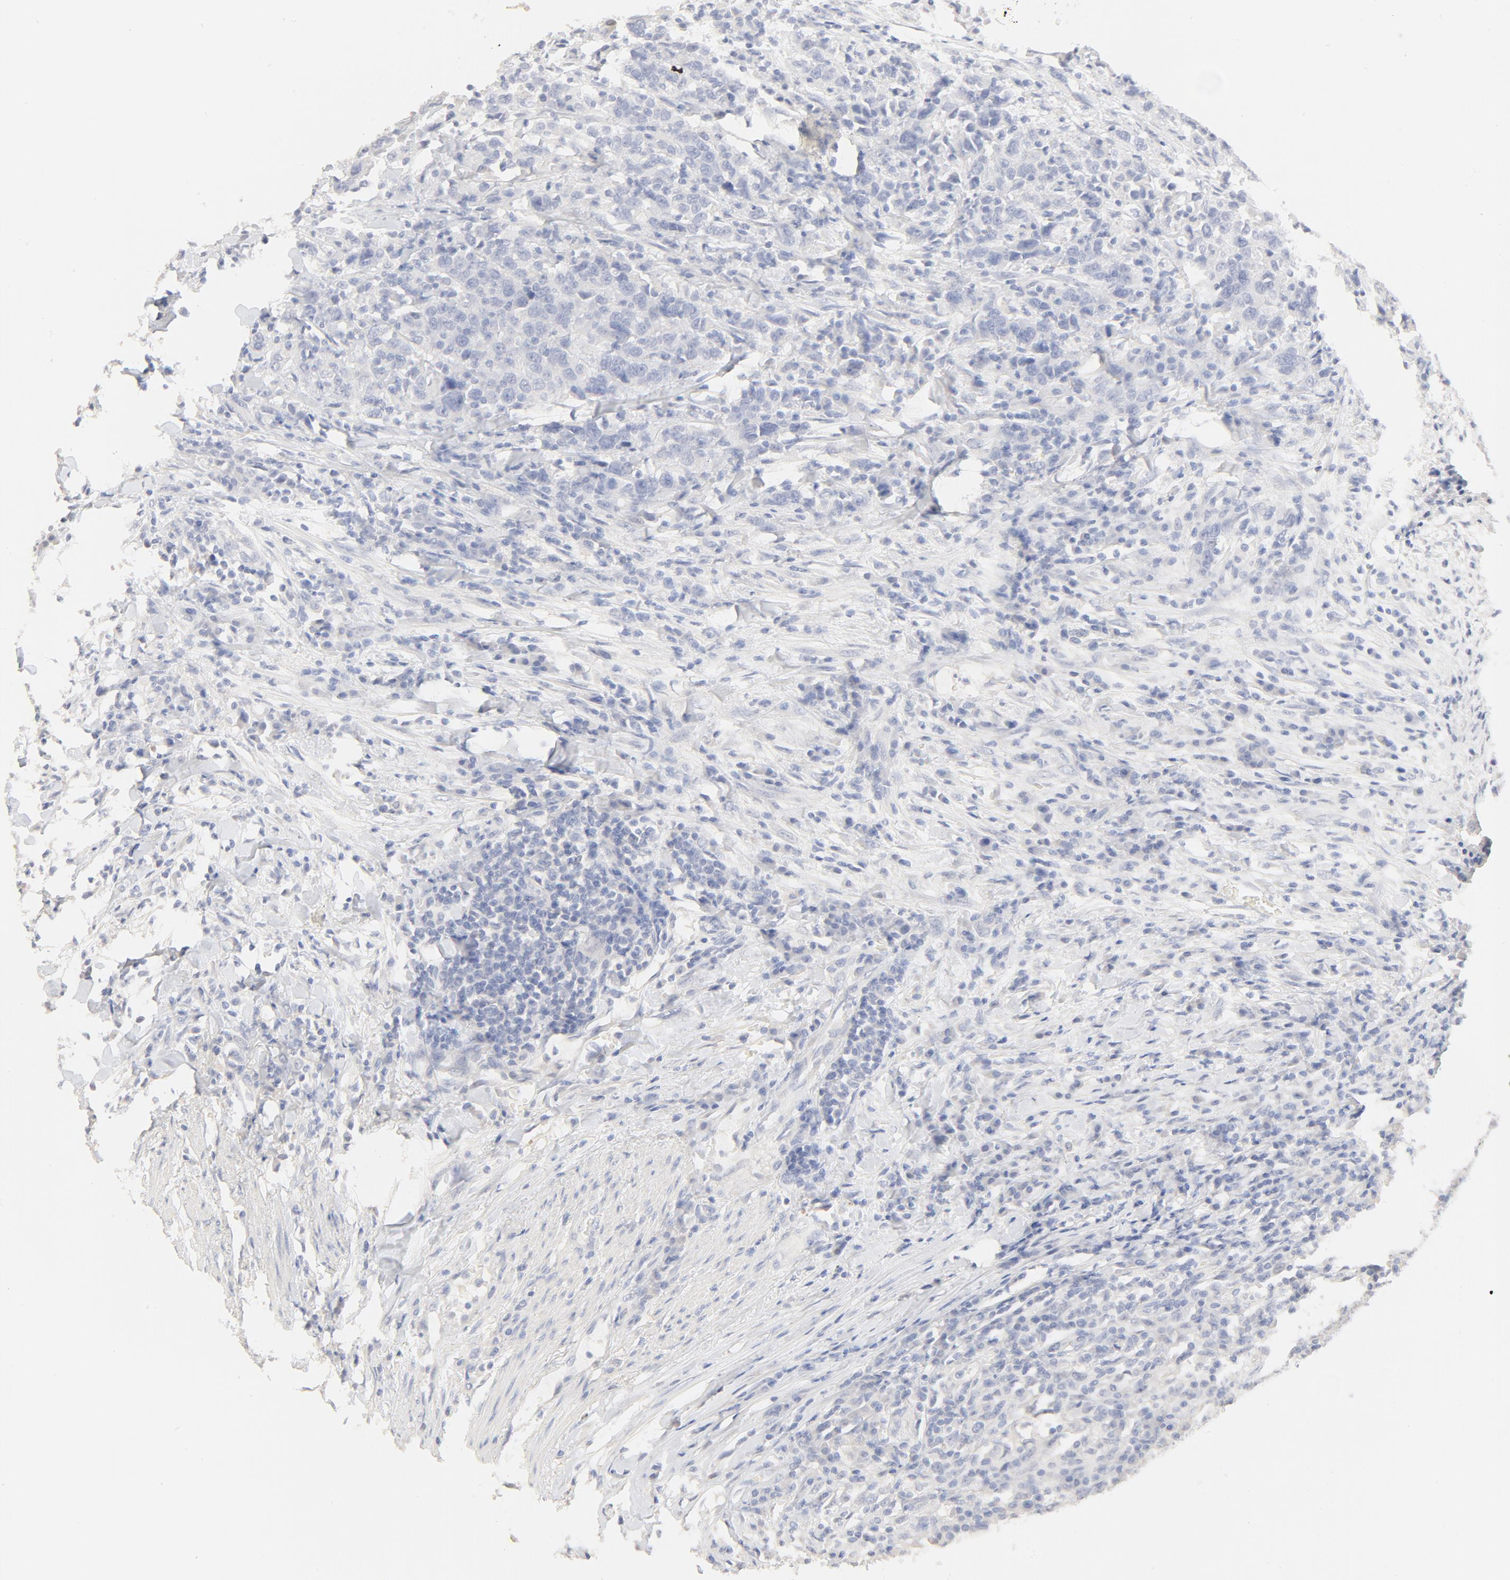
{"staining": {"intensity": "negative", "quantity": "none", "location": "none"}, "tissue": "urothelial cancer", "cell_type": "Tumor cells", "image_type": "cancer", "snomed": [{"axis": "morphology", "description": "Urothelial carcinoma, High grade"}, {"axis": "topography", "description": "Urinary bladder"}], "caption": "A histopathology image of human high-grade urothelial carcinoma is negative for staining in tumor cells.", "gene": "FCGBP", "patient": {"sex": "male", "age": 61}}